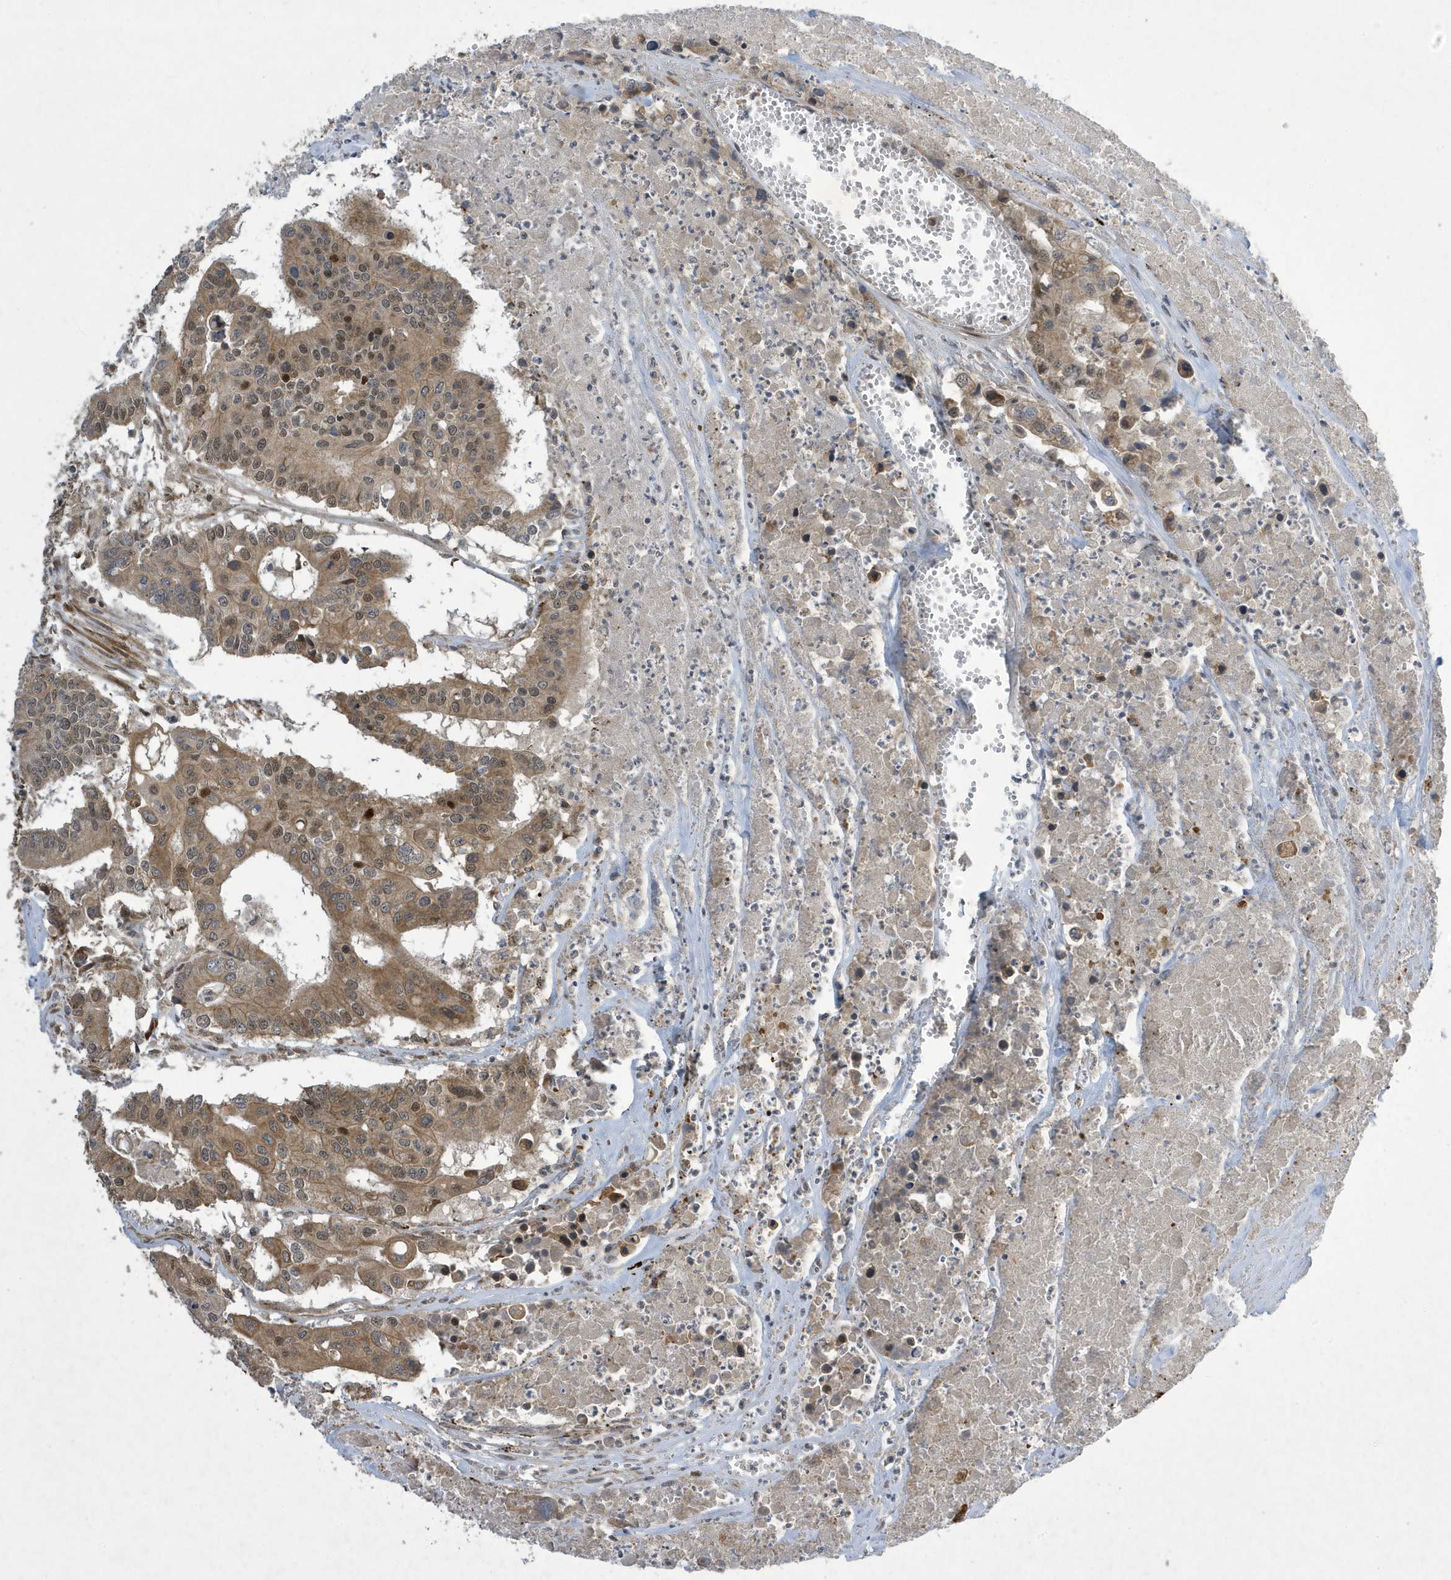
{"staining": {"intensity": "moderate", "quantity": ">75%", "location": "cytoplasmic/membranous,nuclear"}, "tissue": "colorectal cancer", "cell_type": "Tumor cells", "image_type": "cancer", "snomed": [{"axis": "morphology", "description": "Adenocarcinoma, NOS"}, {"axis": "topography", "description": "Colon"}], "caption": "IHC image of colorectal cancer (adenocarcinoma) stained for a protein (brown), which exhibits medium levels of moderate cytoplasmic/membranous and nuclear expression in approximately >75% of tumor cells.", "gene": "NCOA7", "patient": {"sex": "male", "age": 77}}